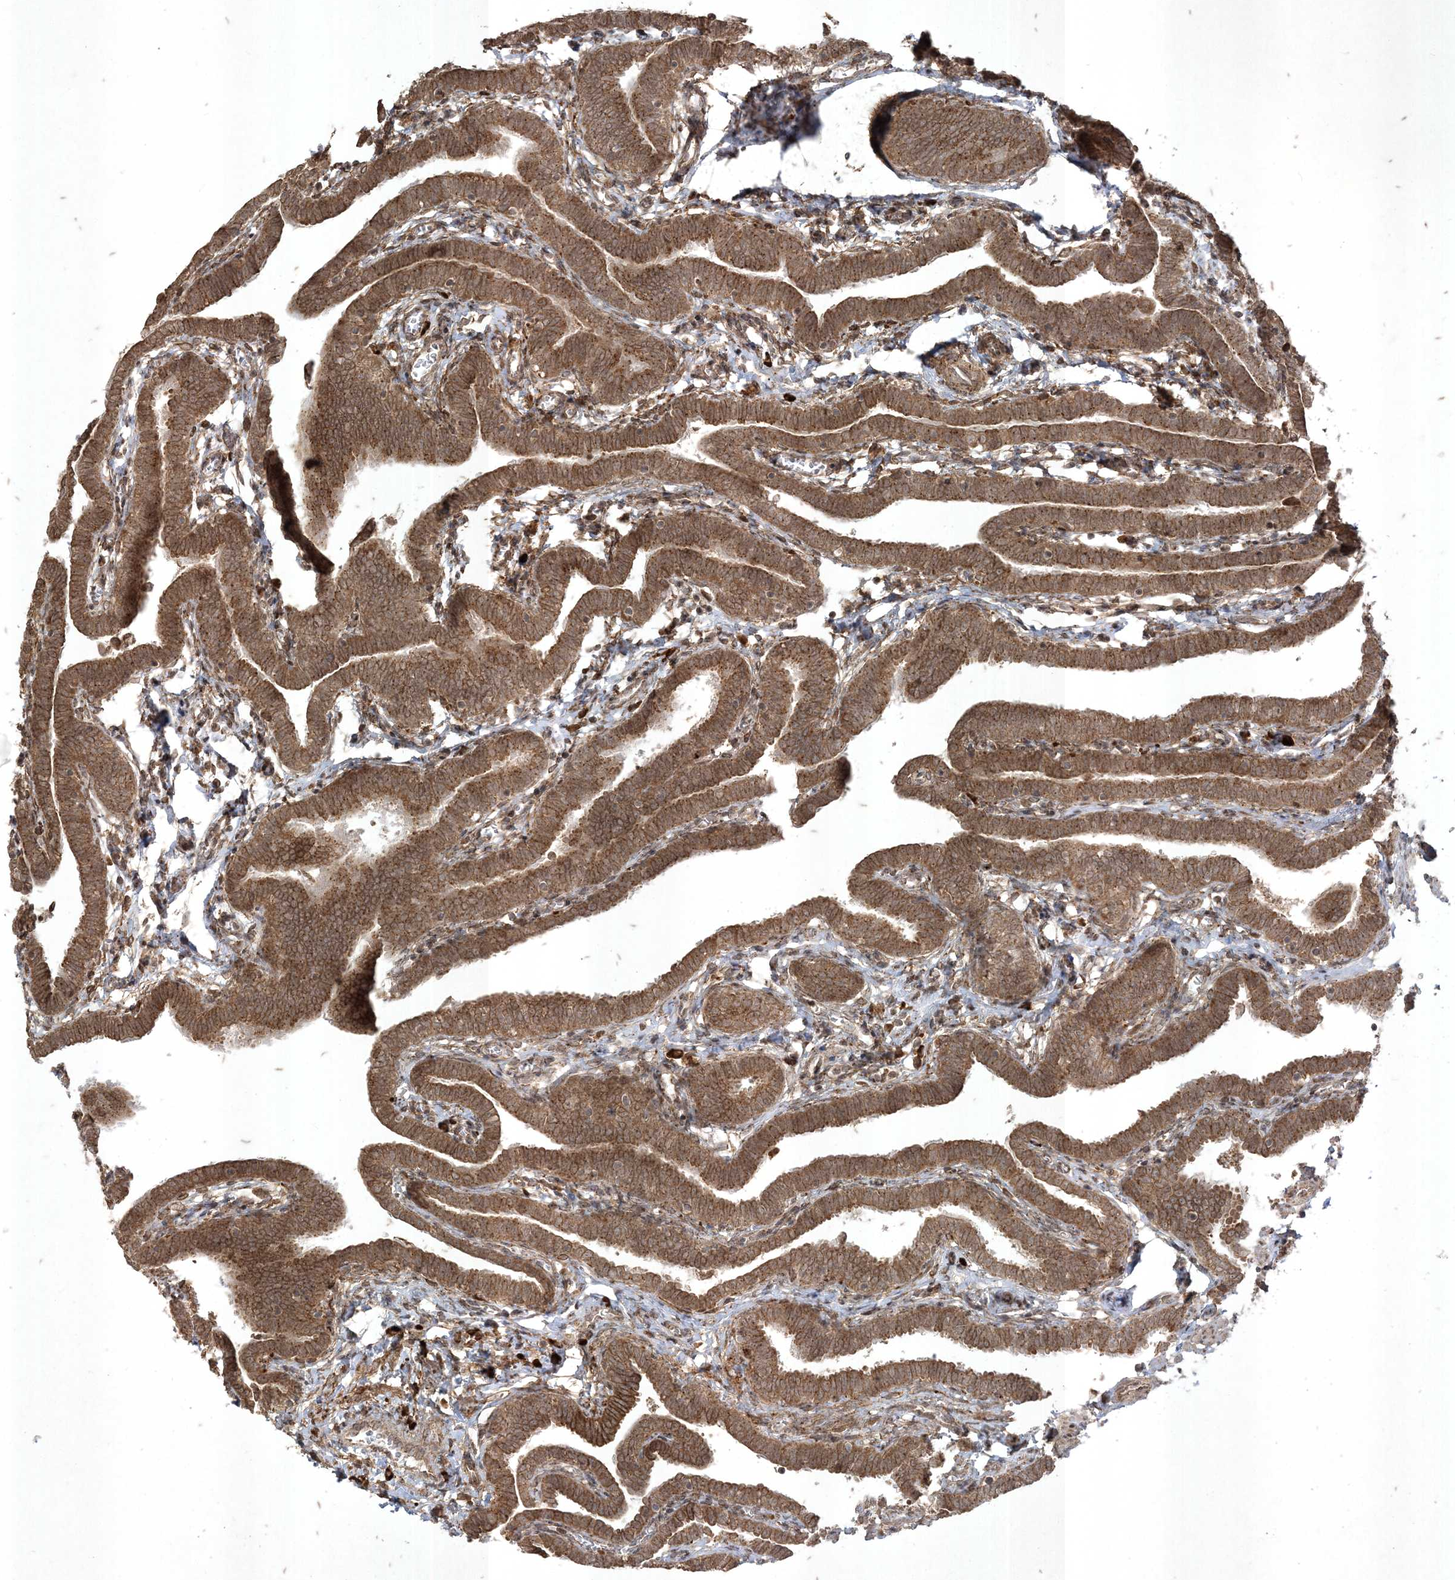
{"staining": {"intensity": "moderate", "quantity": ">75%", "location": "cytoplasmic/membranous"}, "tissue": "fallopian tube", "cell_type": "Glandular cells", "image_type": "normal", "snomed": [{"axis": "morphology", "description": "Normal tissue, NOS"}, {"axis": "topography", "description": "Fallopian tube"}], "caption": "Protein analysis of normal fallopian tube shows moderate cytoplasmic/membranous positivity in approximately >75% of glandular cells.", "gene": "RRAS", "patient": {"sex": "female", "age": 36}}